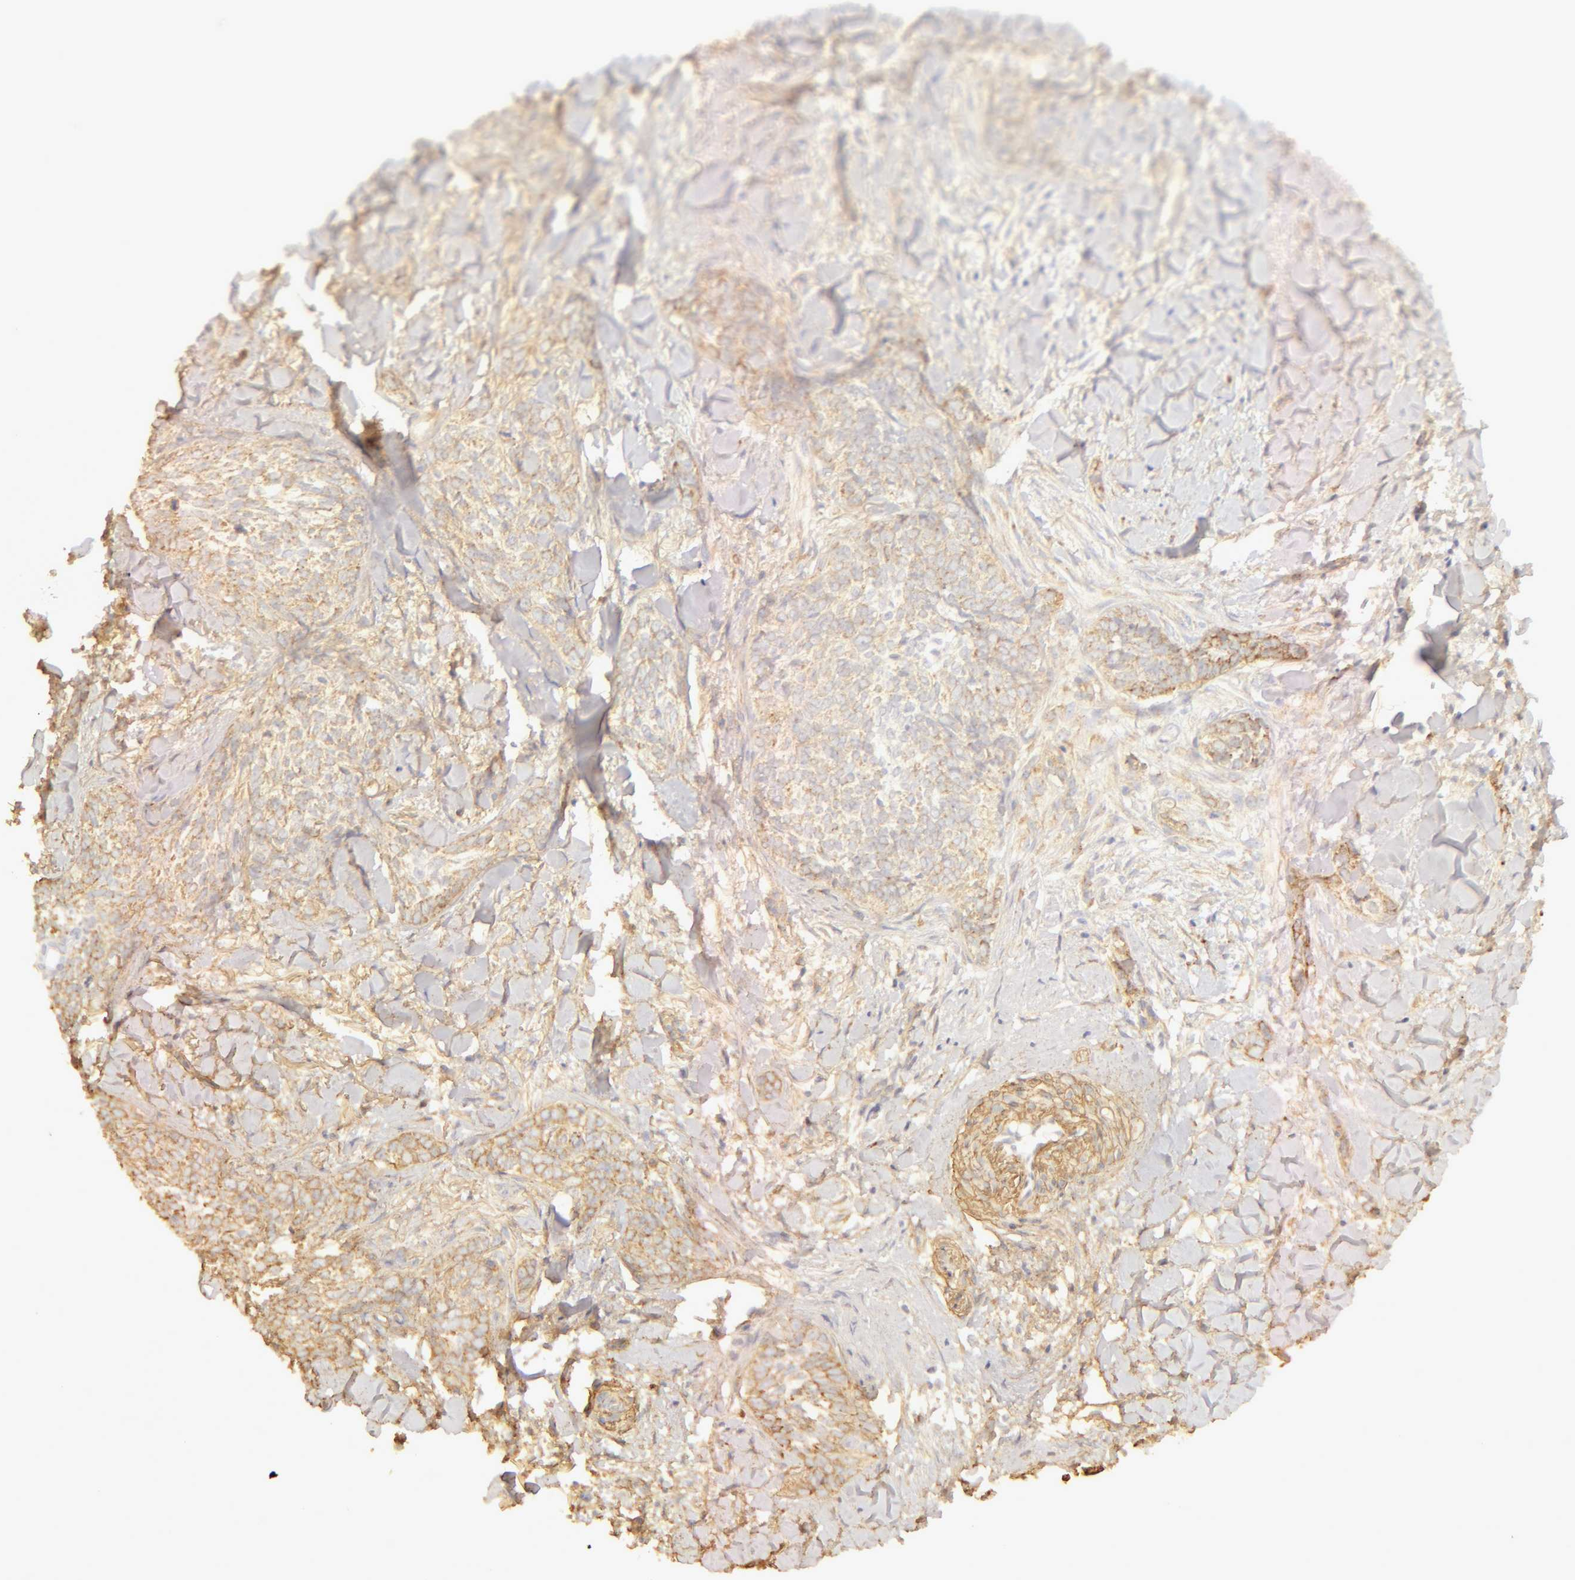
{"staining": {"intensity": "weak", "quantity": ">75%", "location": "cytoplasmic/membranous"}, "tissue": "skin cancer", "cell_type": "Tumor cells", "image_type": "cancer", "snomed": [{"axis": "morphology", "description": "Basal cell carcinoma"}, {"axis": "topography", "description": "Skin"}], "caption": "This image shows IHC staining of human skin basal cell carcinoma, with low weak cytoplasmic/membranous staining in about >75% of tumor cells.", "gene": "COL4A1", "patient": {"sex": "female", "age": 81}}